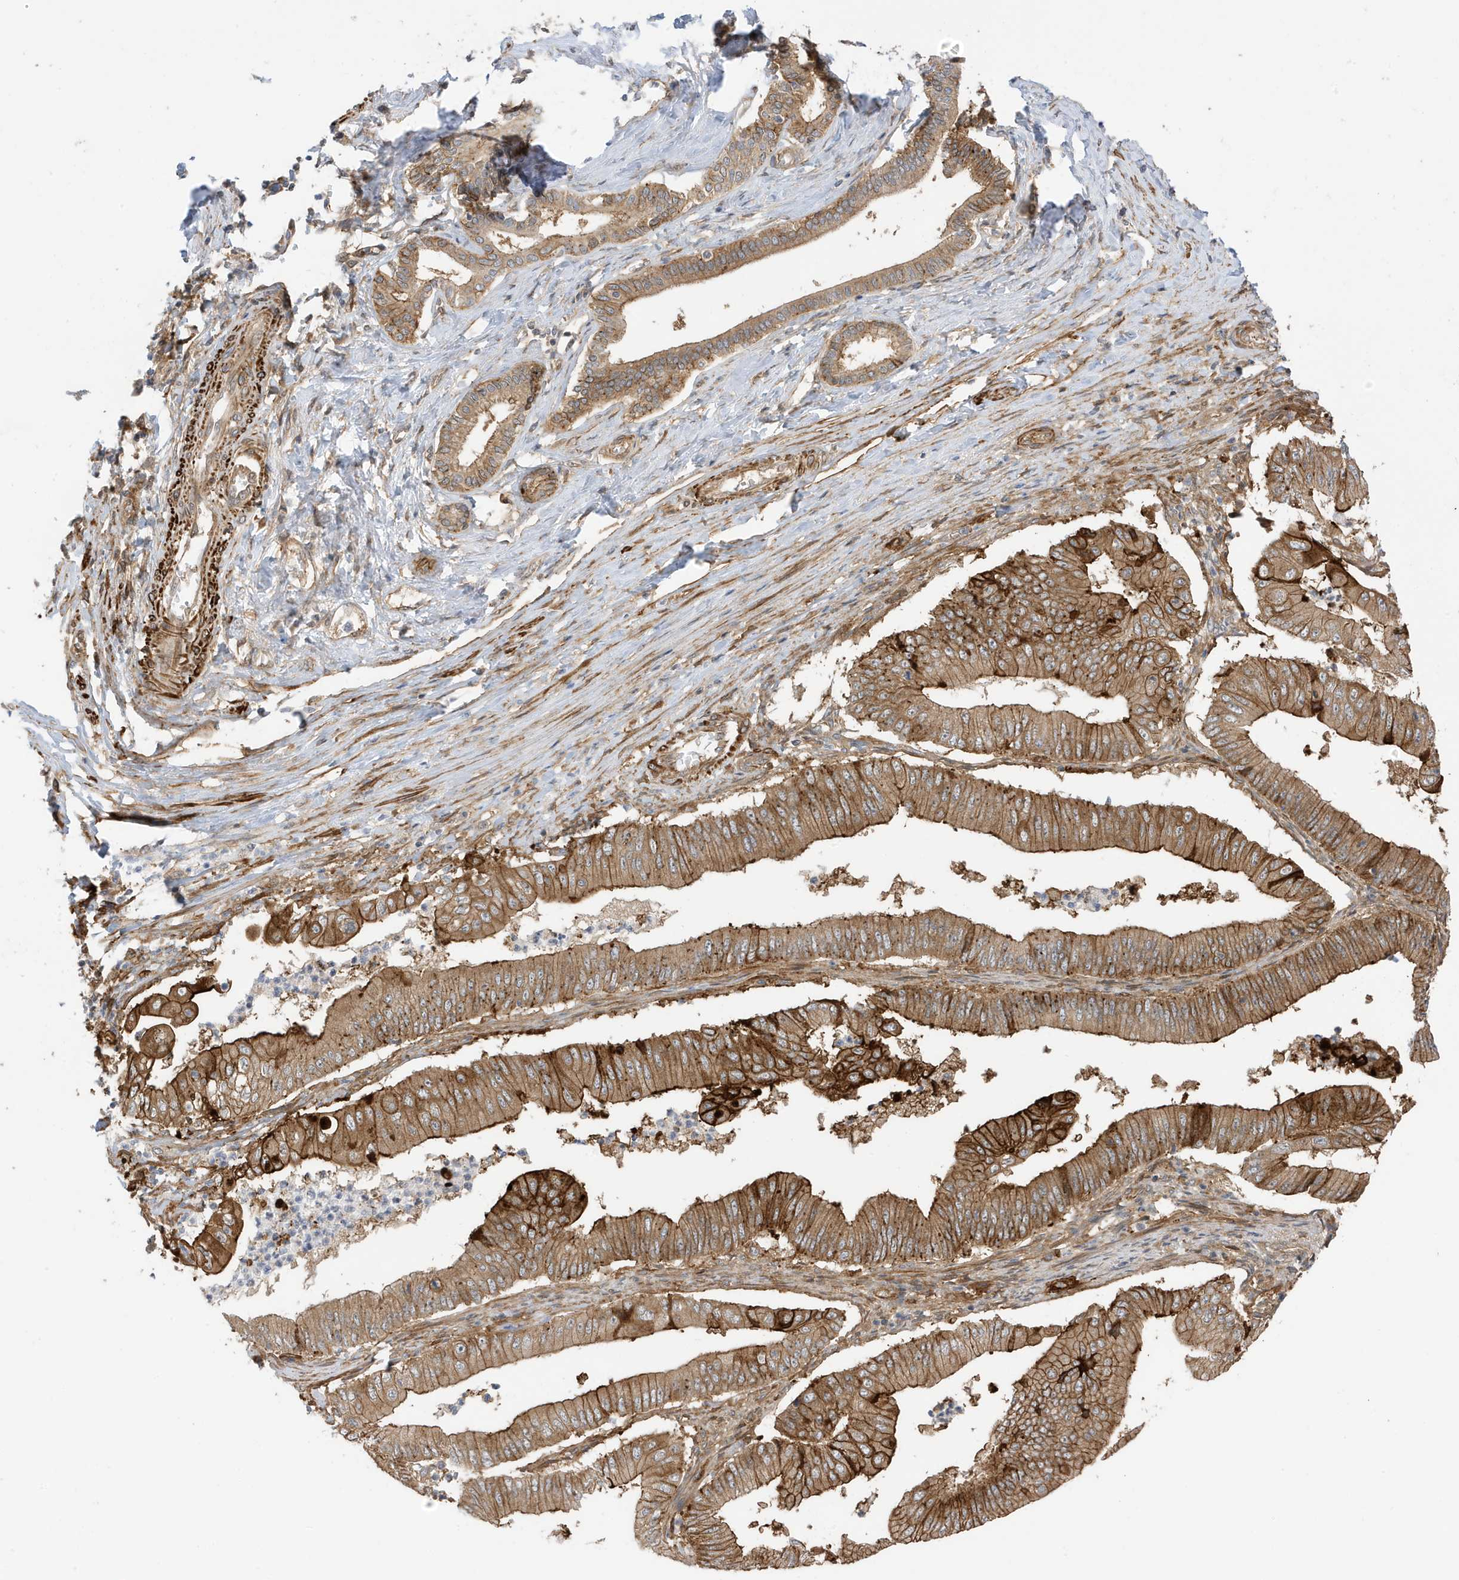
{"staining": {"intensity": "strong", "quantity": ">75%", "location": "cytoplasmic/membranous"}, "tissue": "pancreatic cancer", "cell_type": "Tumor cells", "image_type": "cancer", "snomed": [{"axis": "morphology", "description": "Adenocarcinoma, NOS"}, {"axis": "topography", "description": "Pancreas"}], "caption": "Immunohistochemistry of adenocarcinoma (pancreatic) displays high levels of strong cytoplasmic/membranous expression in approximately >75% of tumor cells.", "gene": "CDC42EP3", "patient": {"sex": "female", "age": 77}}